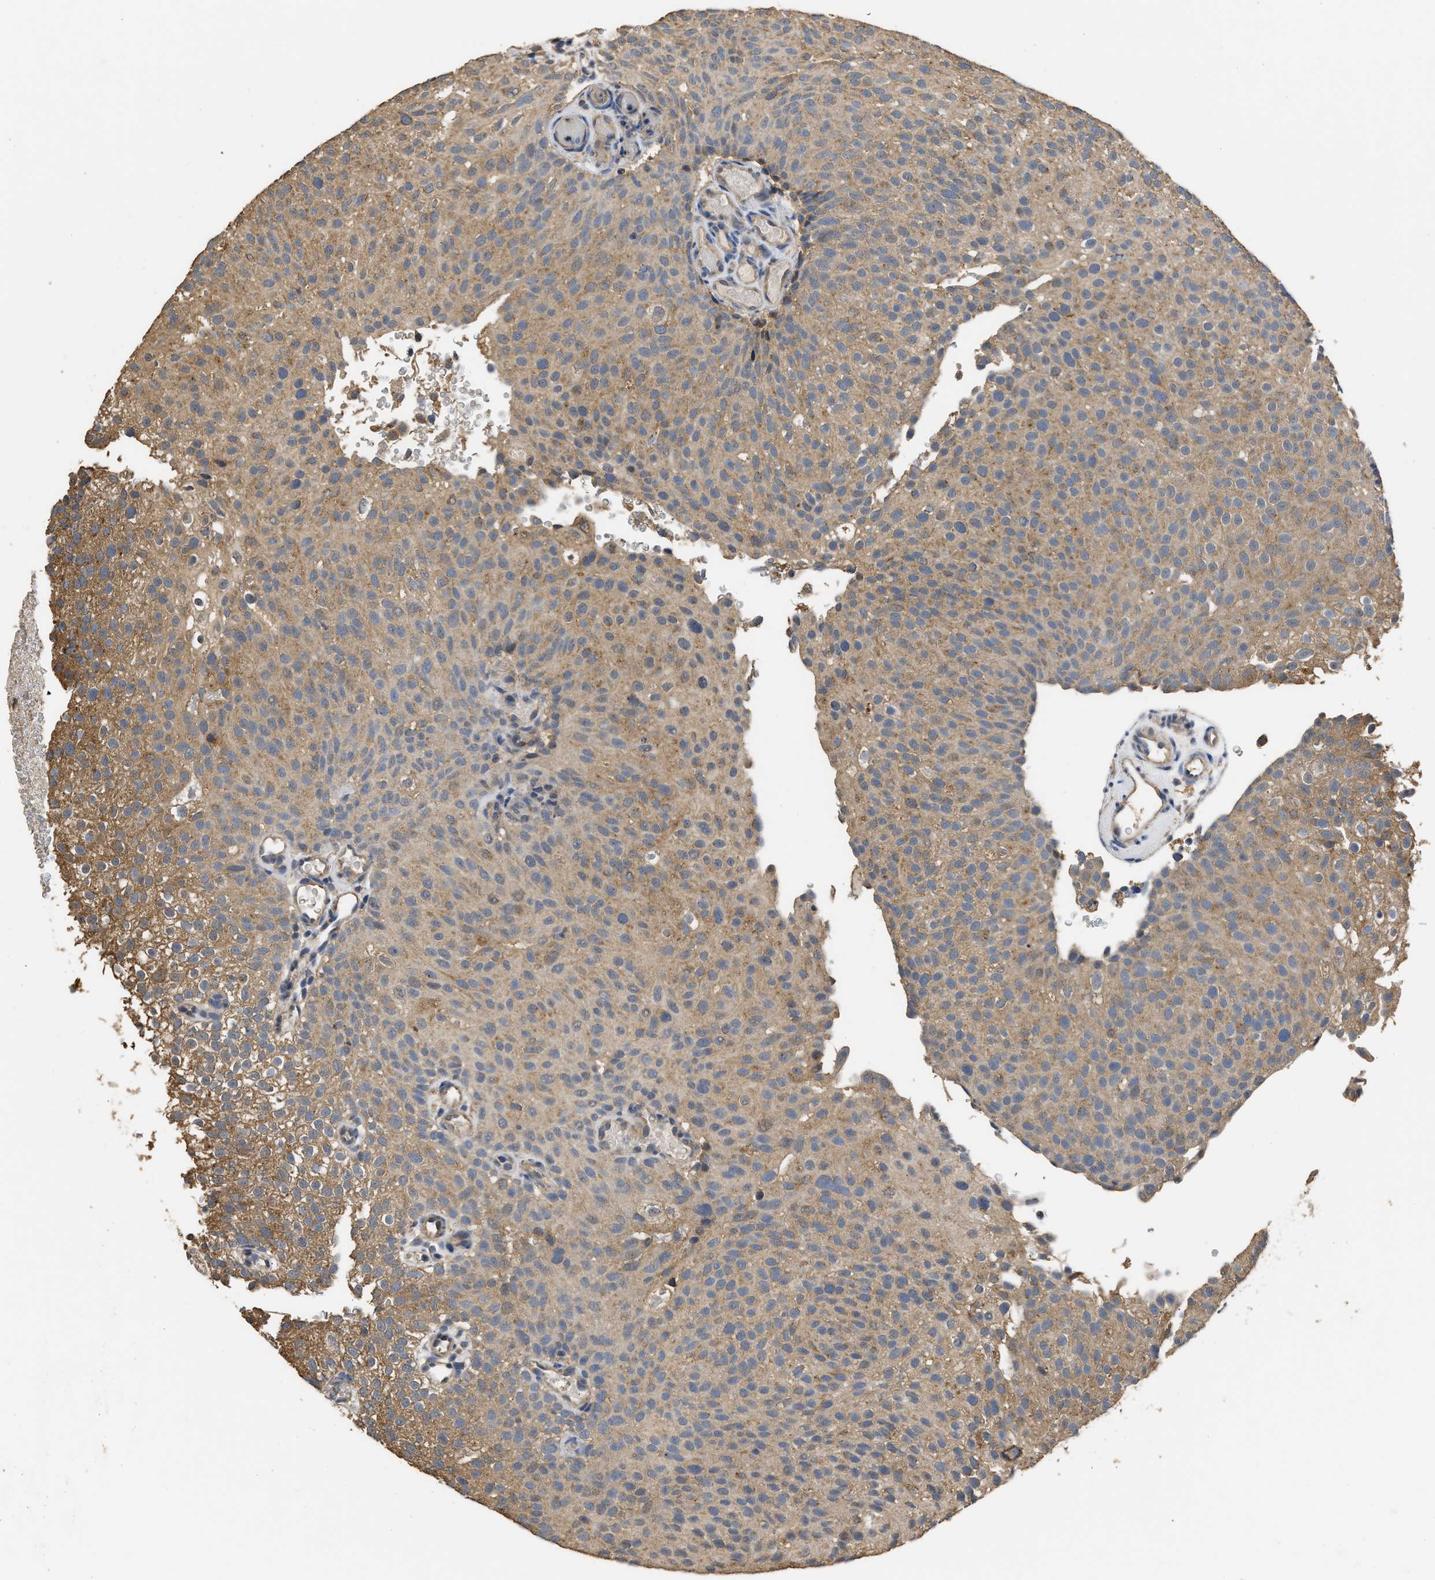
{"staining": {"intensity": "moderate", "quantity": ">75%", "location": "cytoplasmic/membranous"}, "tissue": "urothelial cancer", "cell_type": "Tumor cells", "image_type": "cancer", "snomed": [{"axis": "morphology", "description": "Urothelial carcinoma, Low grade"}, {"axis": "topography", "description": "Urinary bladder"}], "caption": "Urothelial cancer tissue displays moderate cytoplasmic/membranous expression in about >75% of tumor cells, visualized by immunohistochemistry.", "gene": "SPINT2", "patient": {"sex": "male", "age": 78}}